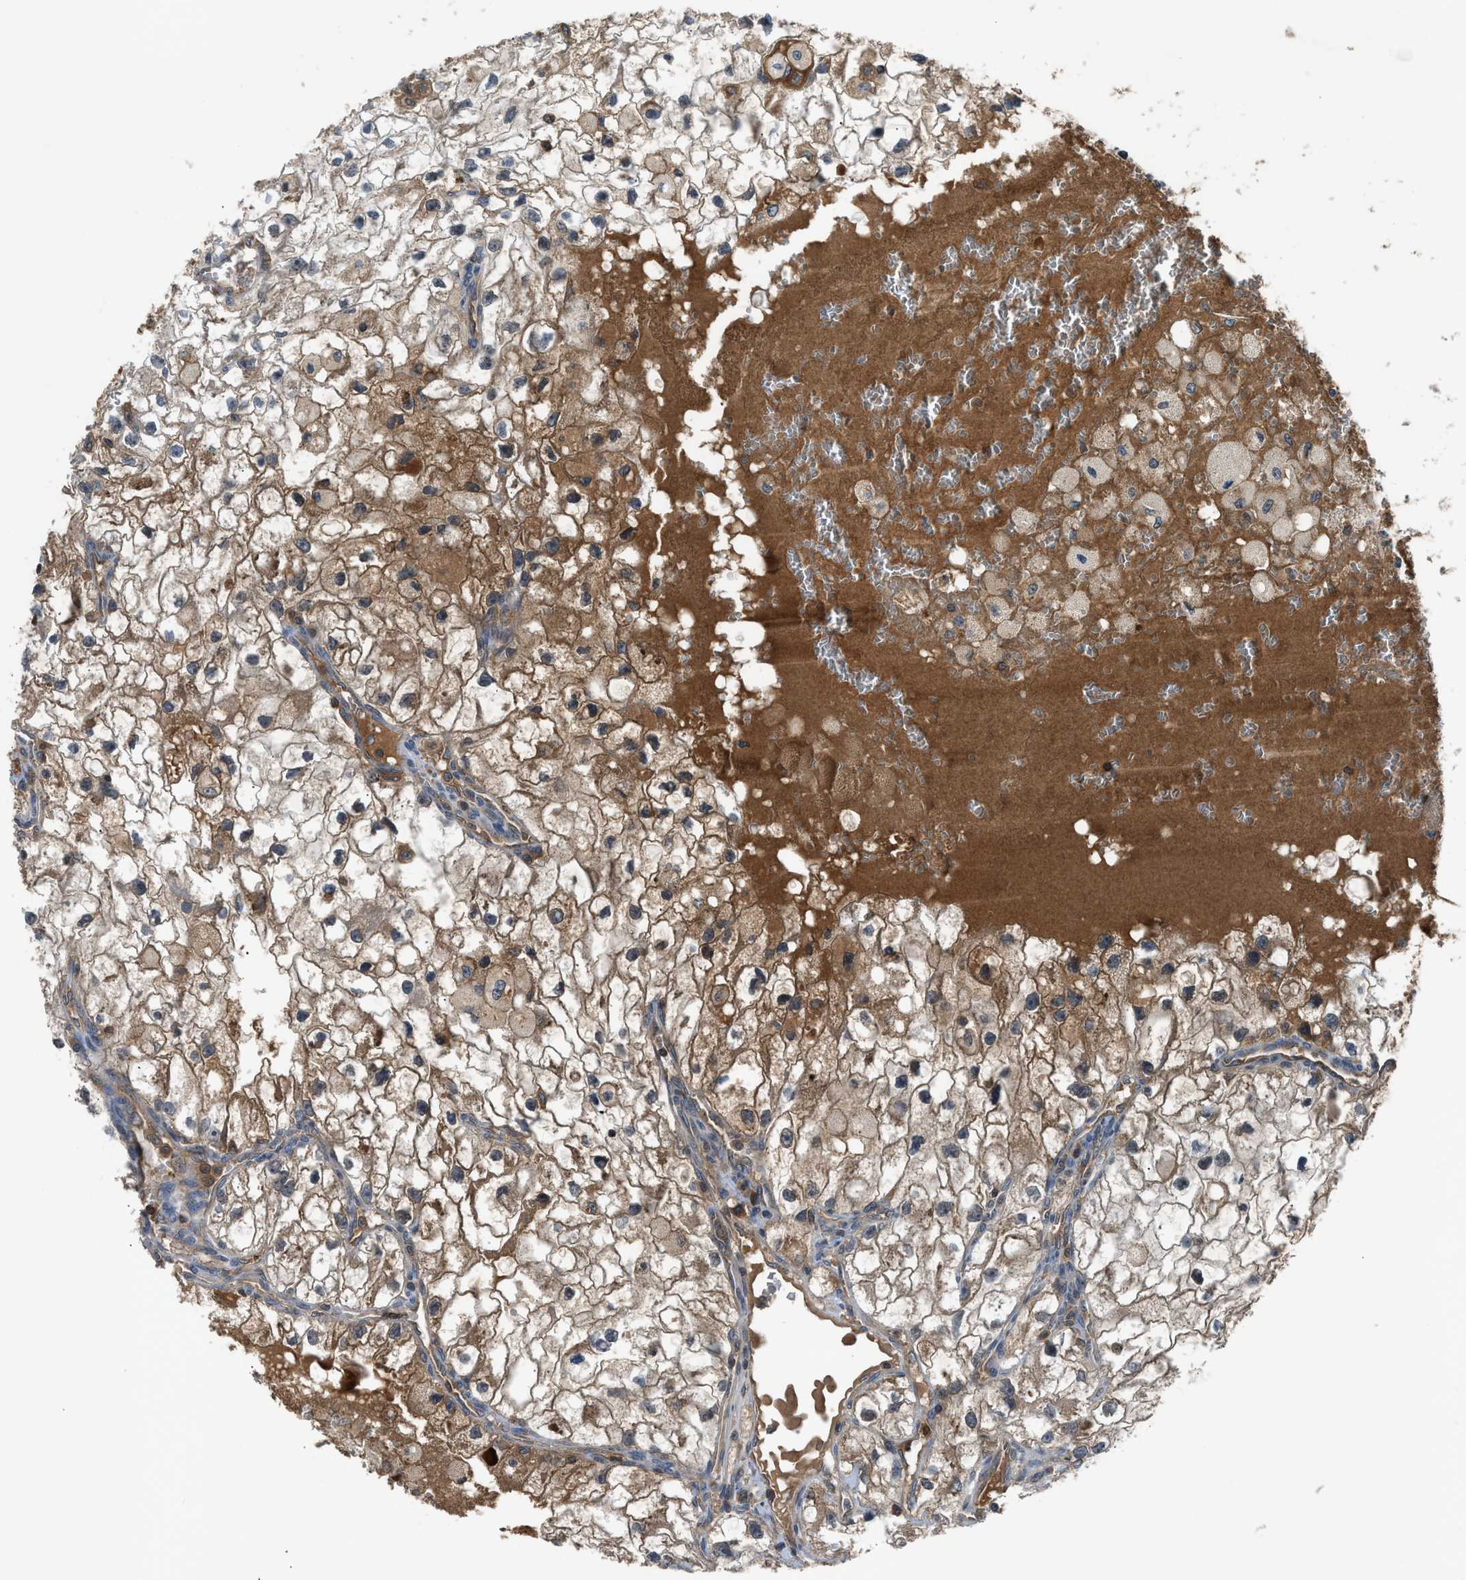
{"staining": {"intensity": "moderate", "quantity": ">75%", "location": "cytoplasmic/membranous"}, "tissue": "renal cancer", "cell_type": "Tumor cells", "image_type": "cancer", "snomed": [{"axis": "morphology", "description": "Adenocarcinoma, NOS"}, {"axis": "topography", "description": "Kidney"}], "caption": "Renal adenocarcinoma was stained to show a protein in brown. There is medium levels of moderate cytoplasmic/membranous expression in approximately >75% of tumor cells.", "gene": "PAFAH2", "patient": {"sex": "female", "age": 70}}